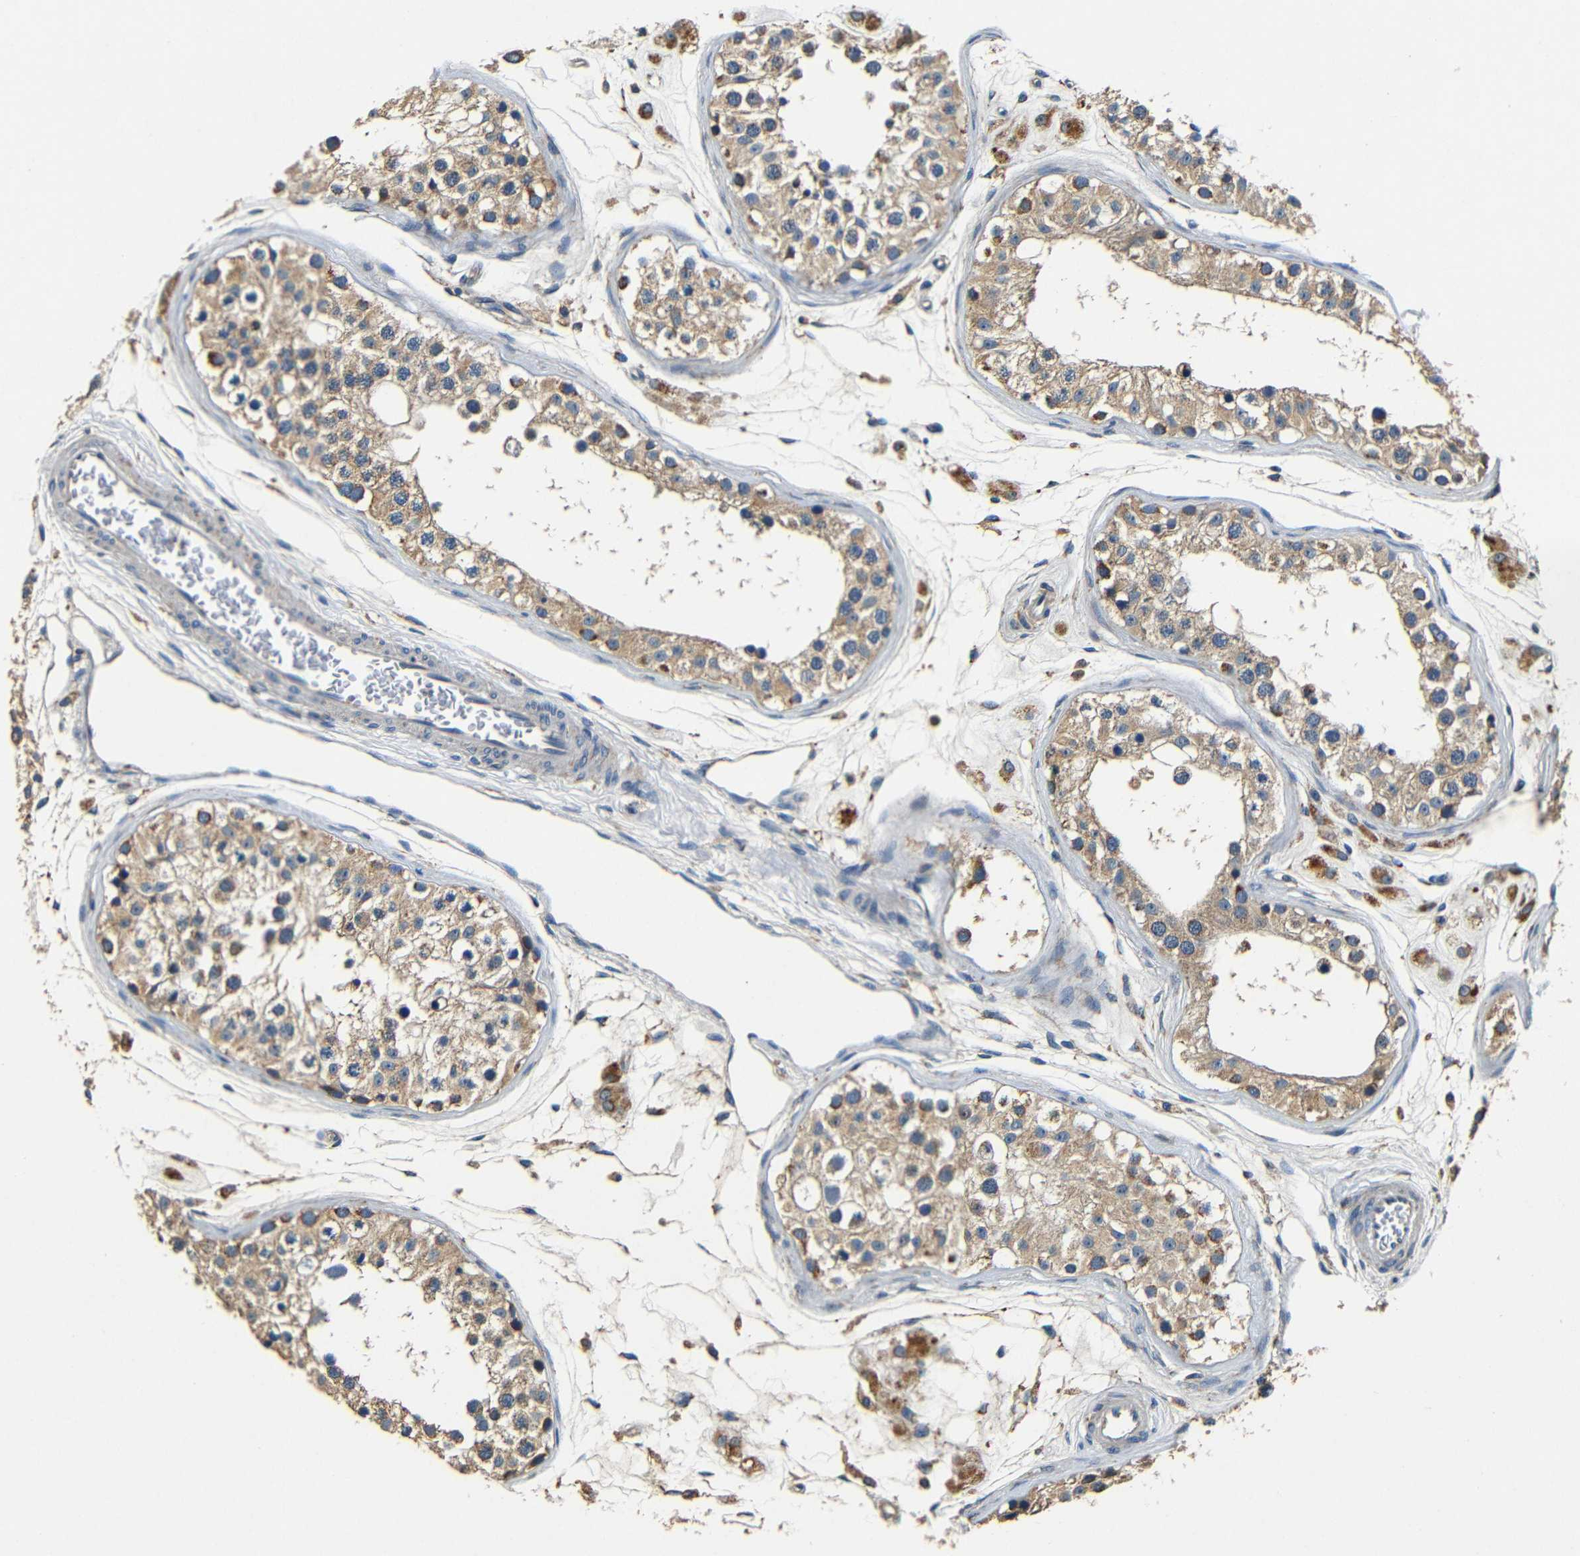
{"staining": {"intensity": "moderate", "quantity": ">75%", "location": "cytoplasmic/membranous"}, "tissue": "testis", "cell_type": "Cells in seminiferous ducts", "image_type": "normal", "snomed": [{"axis": "morphology", "description": "Normal tissue, NOS"}, {"axis": "morphology", "description": "Adenocarcinoma, metastatic, NOS"}, {"axis": "topography", "description": "Testis"}], "caption": "Protein expression analysis of unremarkable human testis reveals moderate cytoplasmic/membranous expression in approximately >75% of cells in seminiferous ducts. (Stains: DAB (3,3'-diaminobenzidine) in brown, nuclei in blue, Microscopy: brightfield microscopy at high magnification).", "gene": "MTX1", "patient": {"sex": "male", "age": 26}}